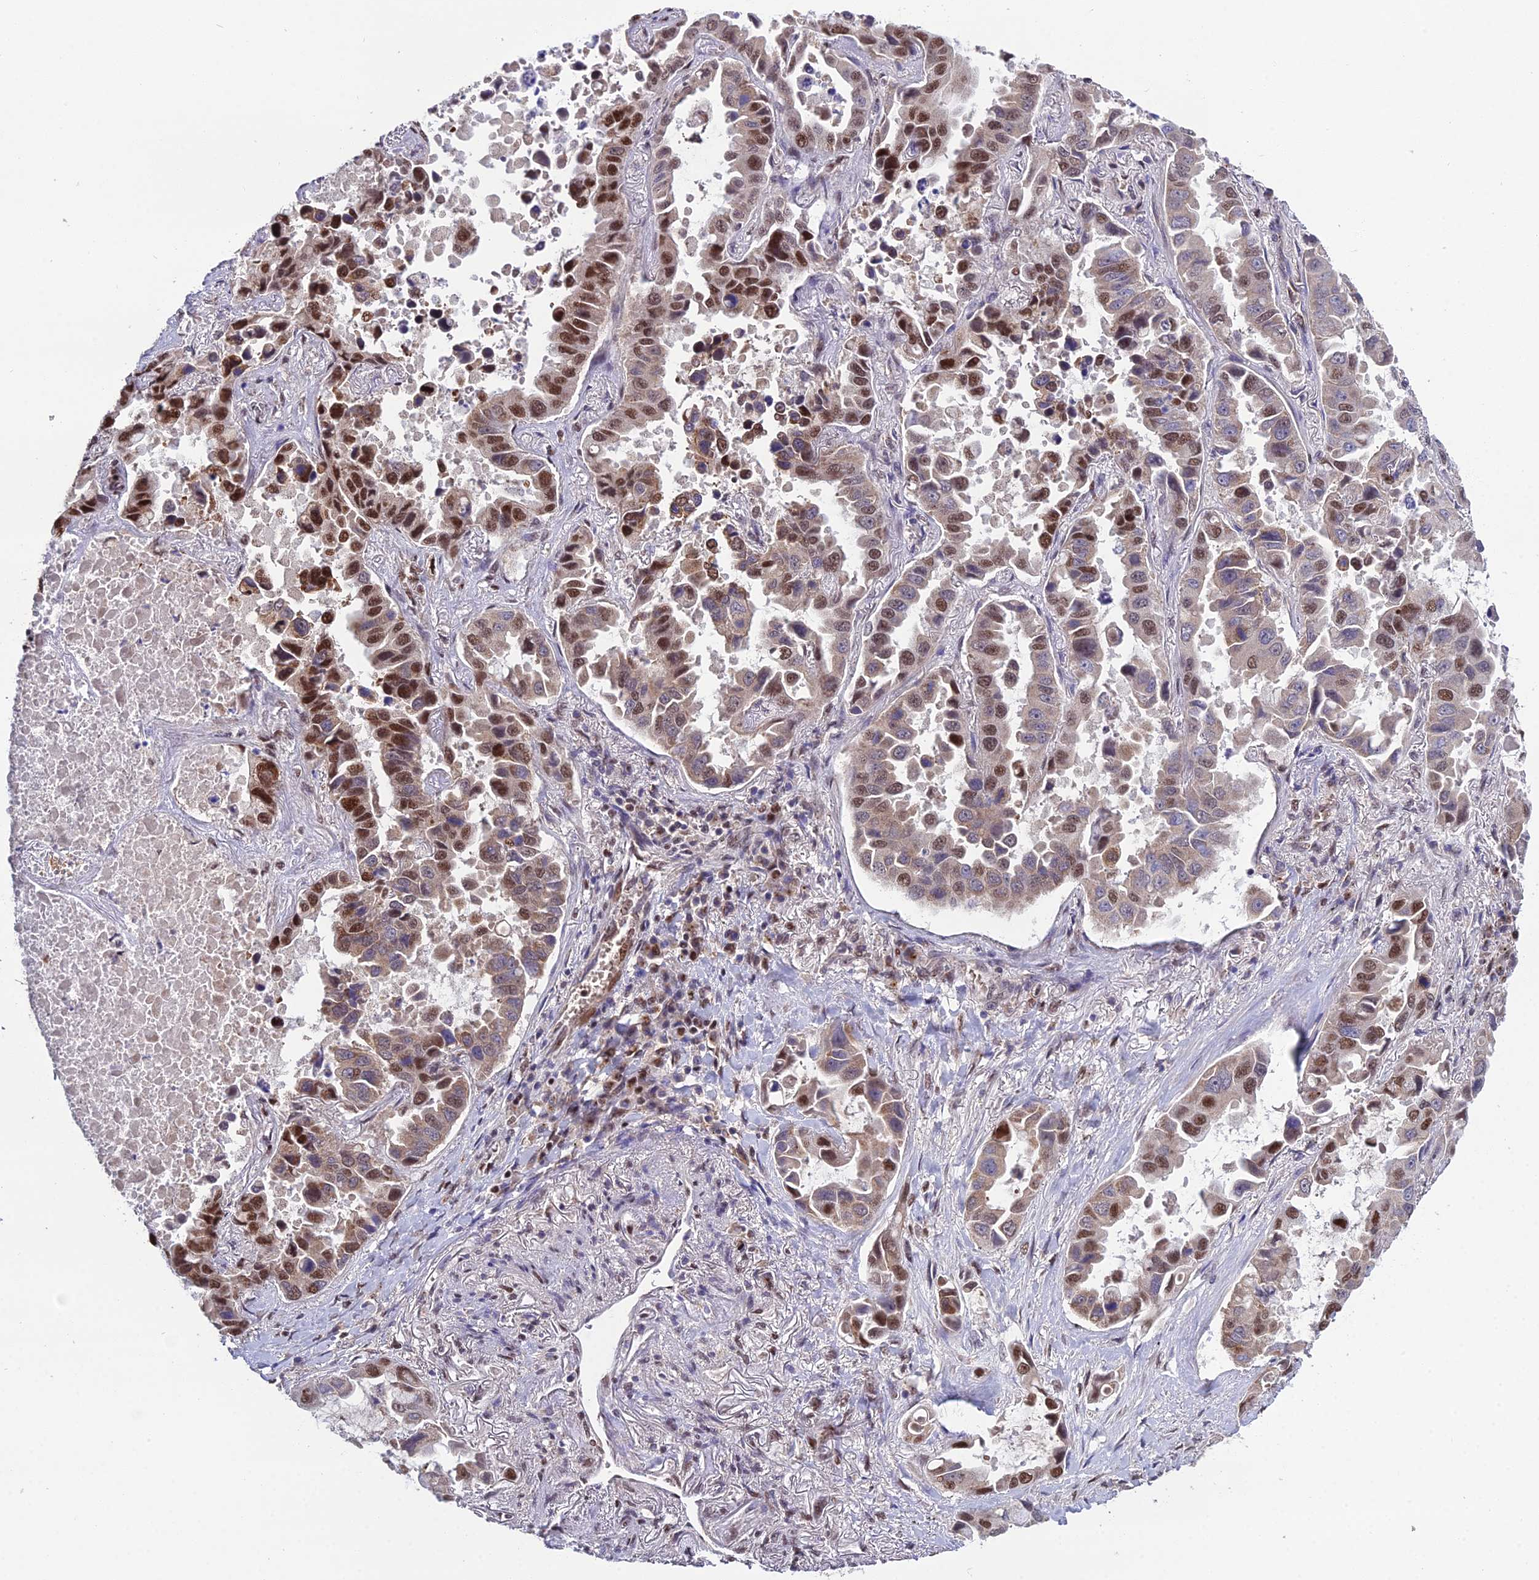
{"staining": {"intensity": "strong", "quantity": "25%-75%", "location": "nuclear"}, "tissue": "lung cancer", "cell_type": "Tumor cells", "image_type": "cancer", "snomed": [{"axis": "morphology", "description": "Adenocarcinoma, NOS"}, {"axis": "topography", "description": "Lung"}], "caption": "IHC micrograph of lung cancer (adenocarcinoma) stained for a protein (brown), which reveals high levels of strong nuclear staining in approximately 25%-75% of tumor cells.", "gene": "ARL2", "patient": {"sex": "male", "age": 64}}